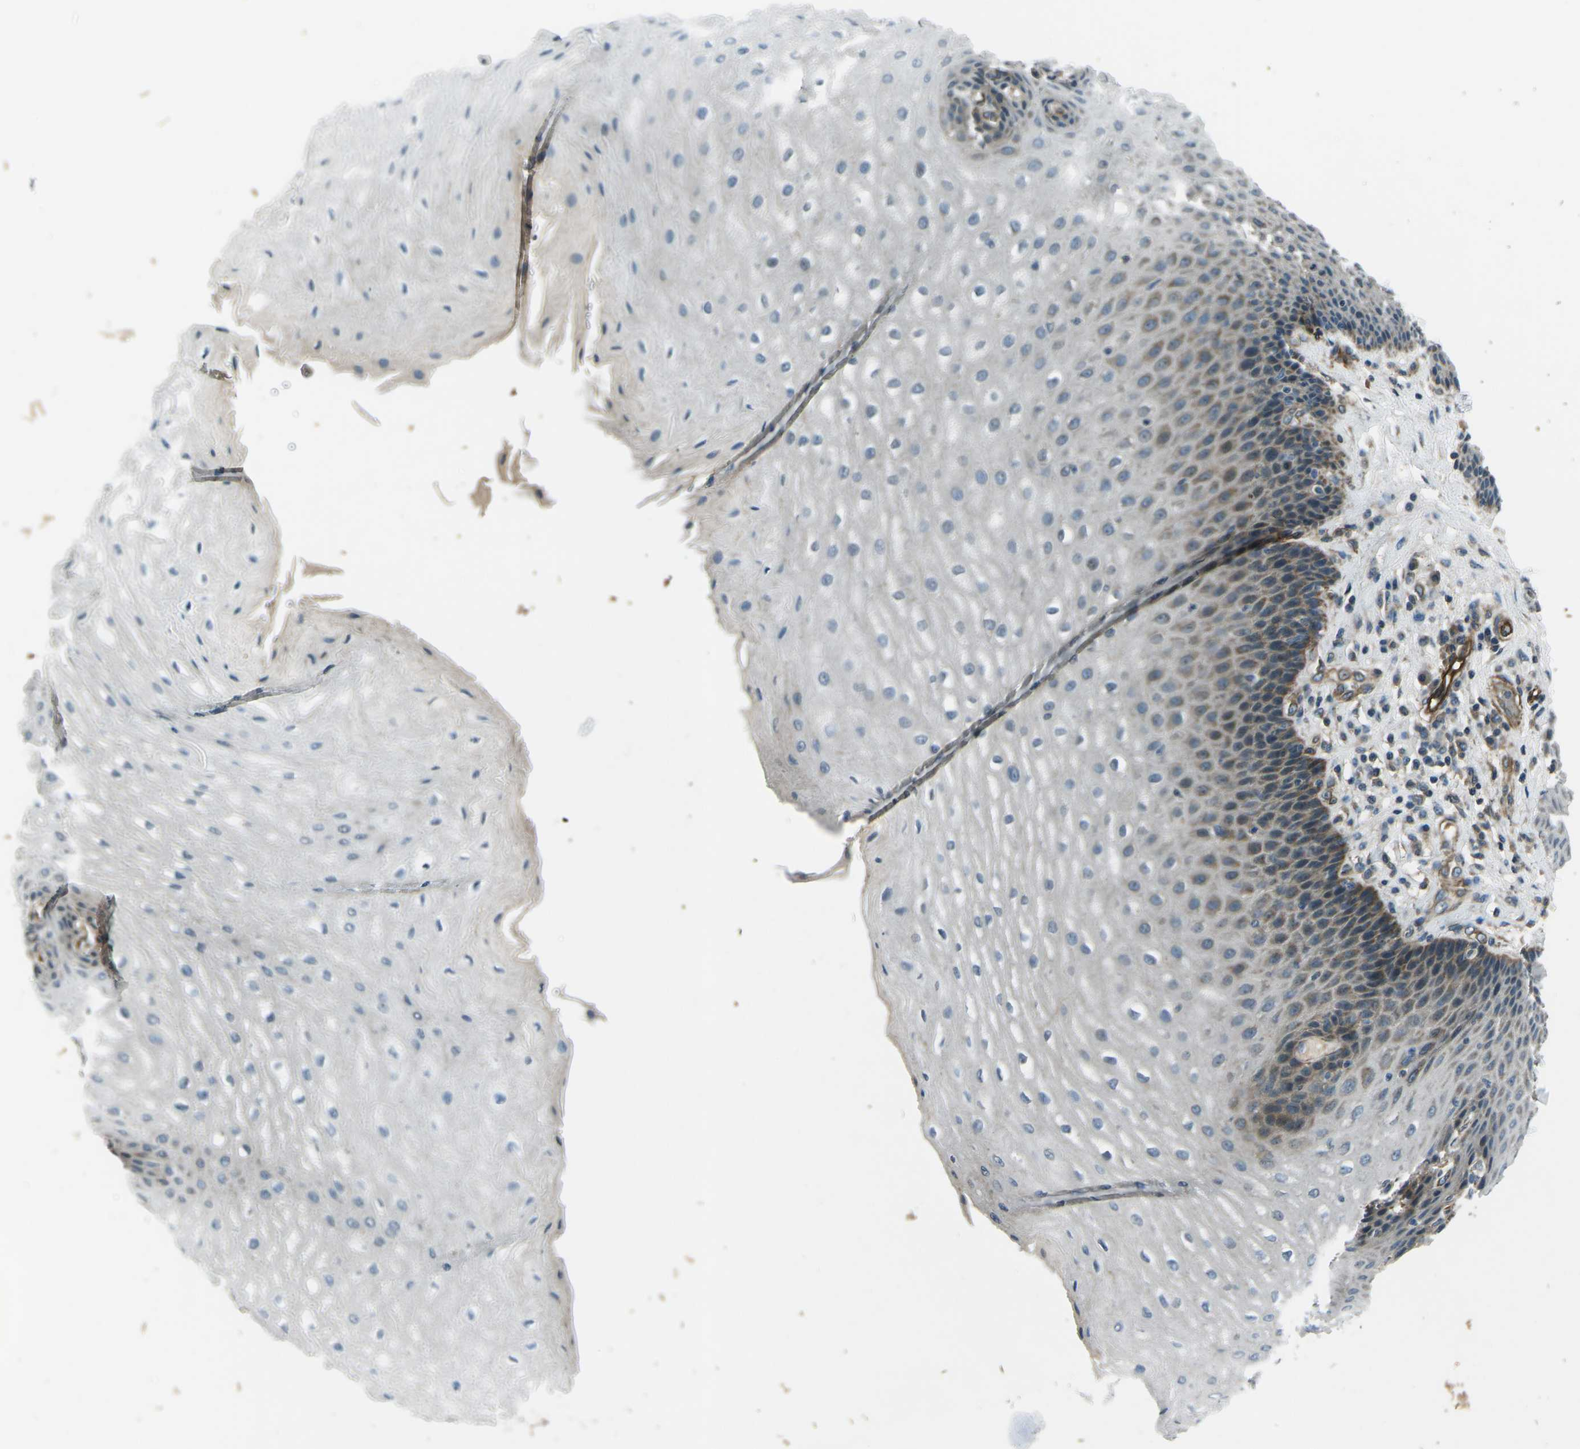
{"staining": {"intensity": "weak", "quantity": "25%-75%", "location": "cytoplasmic/membranous"}, "tissue": "esophagus", "cell_type": "Squamous epithelial cells", "image_type": "normal", "snomed": [{"axis": "morphology", "description": "Normal tissue, NOS"}, {"axis": "topography", "description": "Esophagus"}], "caption": "A low amount of weak cytoplasmic/membranous expression is present in about 25%-75% of squamous epithelial cells in benign esophagus. Immunohistochemistry (ihc) stains the protein of interest in brown and the nuclei are stained blue.", "gene": "AFAP1", "patient": {"sex": "male", "age": 54}}